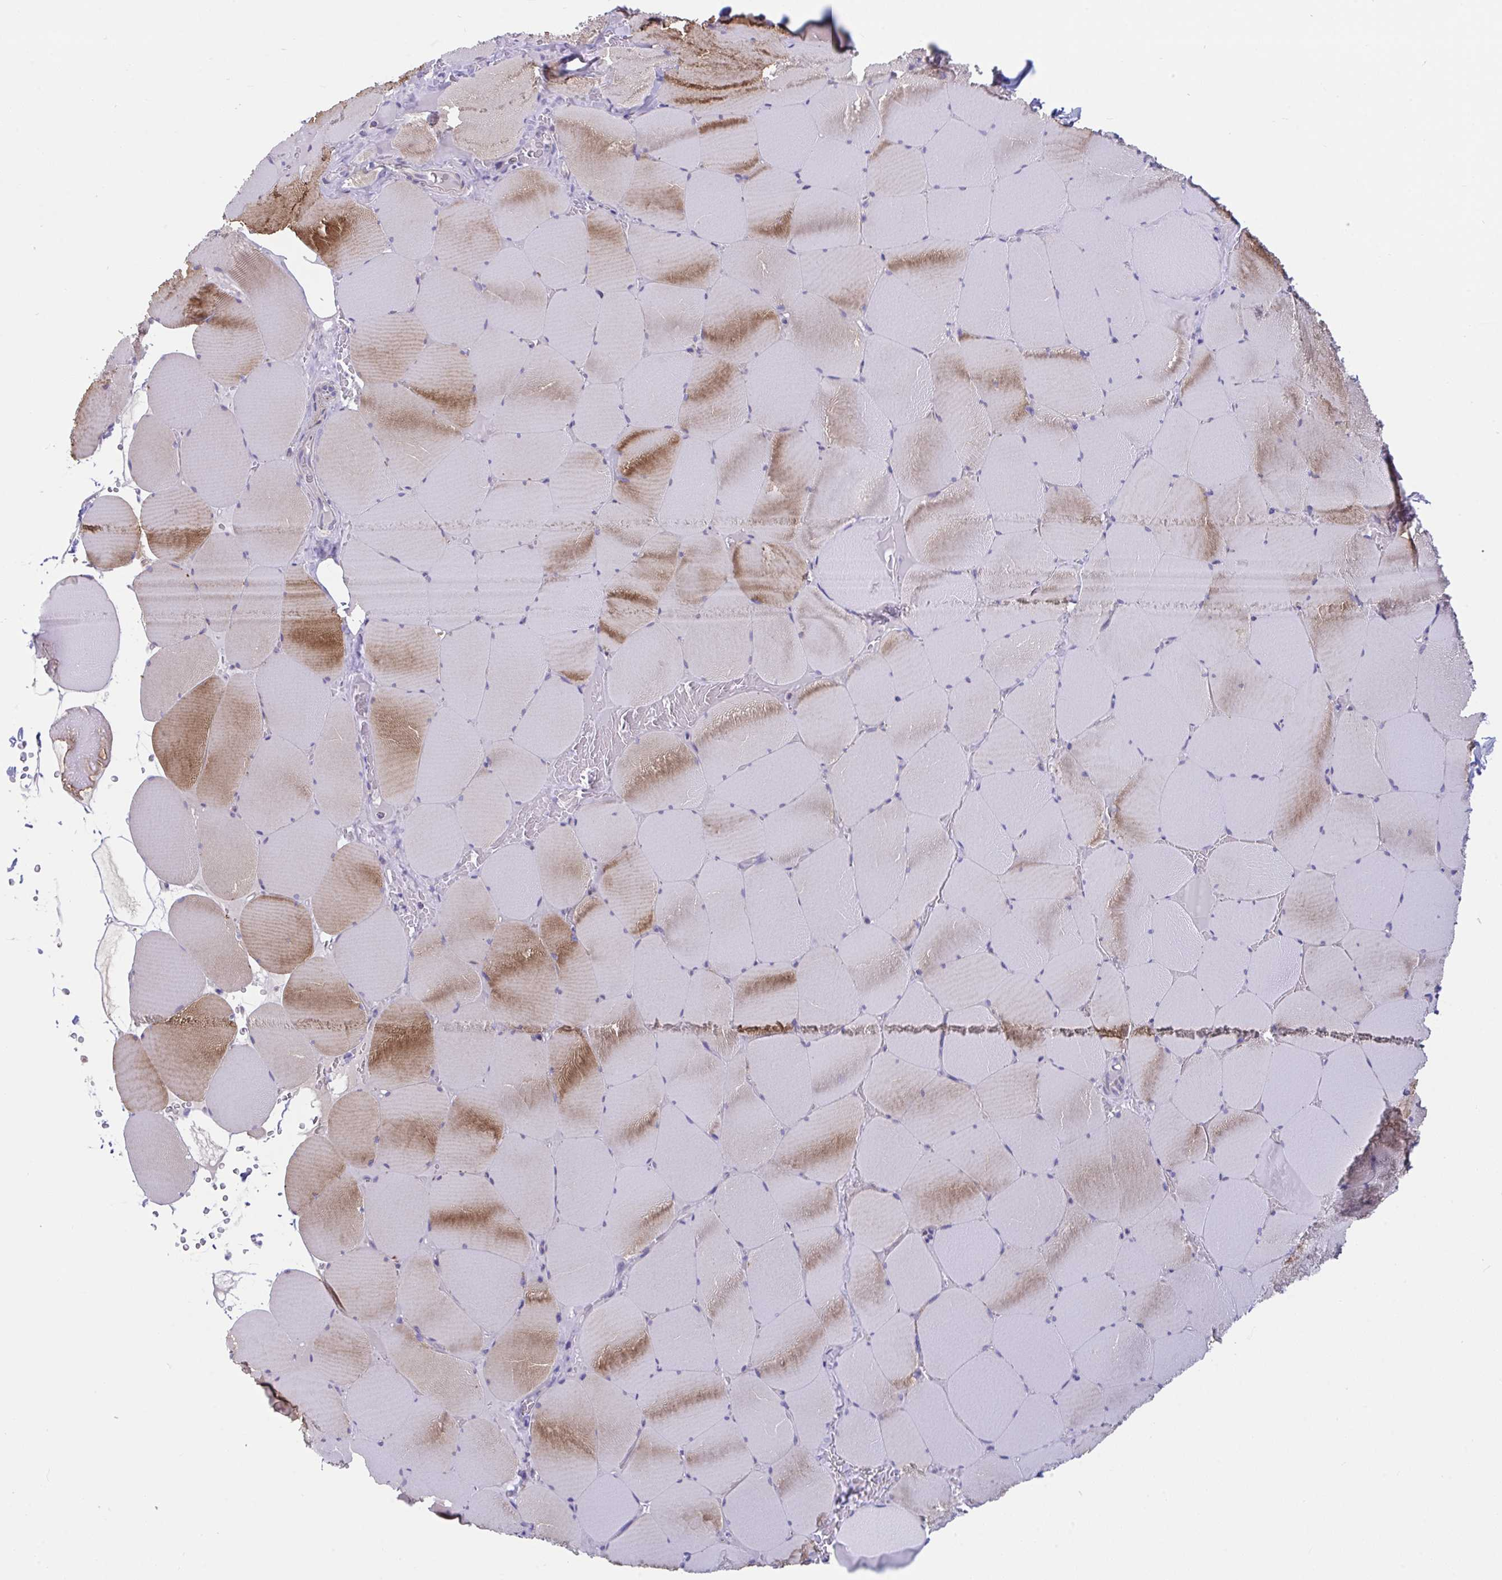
{"staining": {"intensity": "moderate", "quantity": "25%-75%", "location": "cytoplasmic/membranous"}, "tissue": "skeletal muscle", "cell_type": "Myocytes", "image_type": "normal", "snomed": [{"axis": "morphology", "description": "Normal tissue, NOS"}, {"axis": "topography", "description": "Skeletal muscle"}, {"axis": "topography", "description": "Head-Neck"}], "caption": "This is an image of IHC staining of normal skeletal muscle, which shows moderate staining in the cytoplasmic/membranous of myocytes.", "gene": "DTX3", "patient": {"sex": "male", "age": 66}}